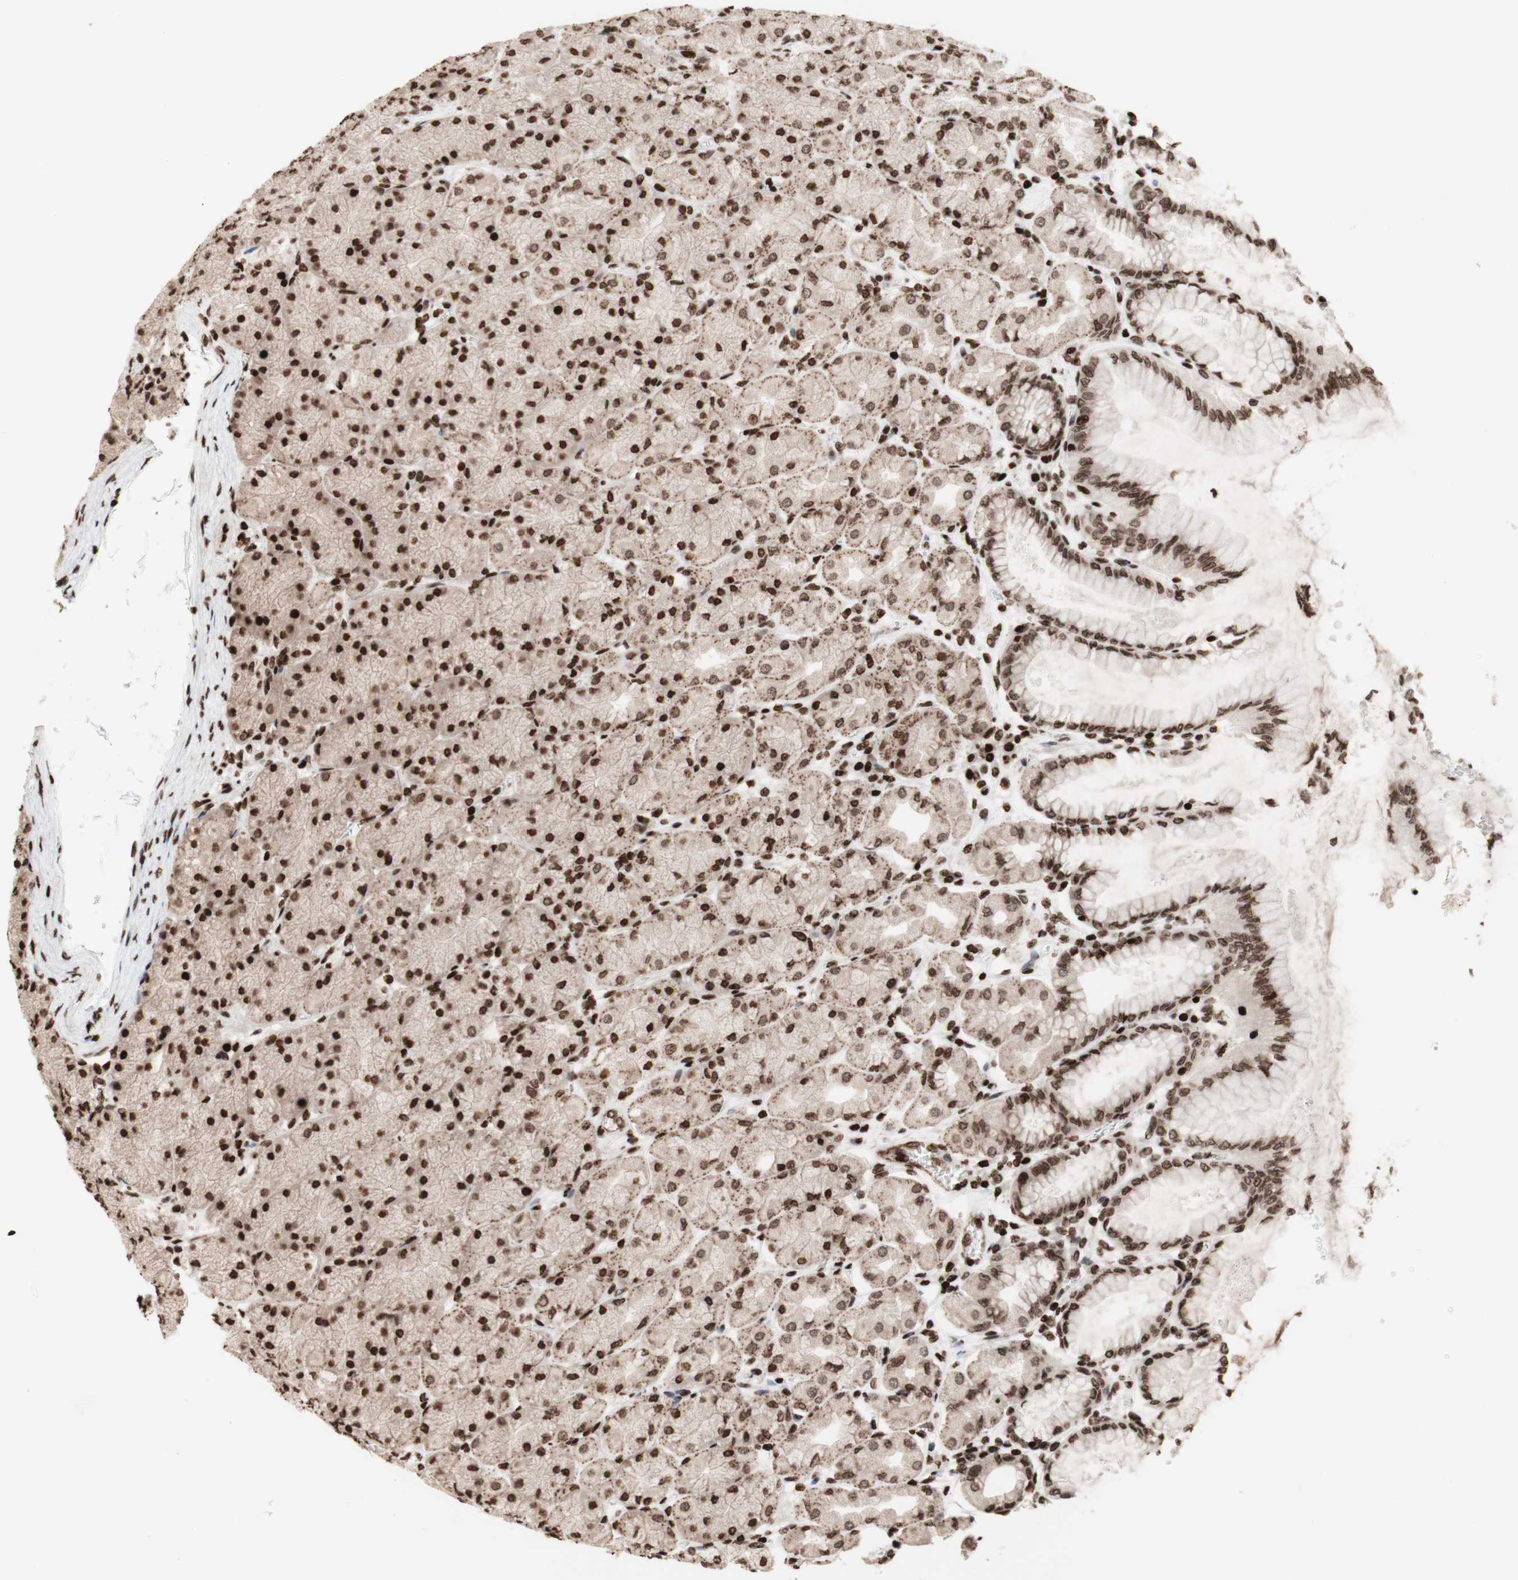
{"staining": {"intensity": "strong", "quantity": ">75%", "location": "cytoplasmic/membranous,nuclear"}, "tissue": "stomach", "cell_type": "Glandular cells", "image_type": "normal", "snomed": [{"axis": "morphology", "description": "Normal tissue, NOS"}, {"axis": "topography", "description": "Stomach, upper"}], "caption": "Protein staining displays strong cytoplasmic/membranous,nuclear expression in about >75% of glandular cells in unremarkable stomach.", "gene": "NCAPD2", "patient": {"sex": "female", "age": 56}}